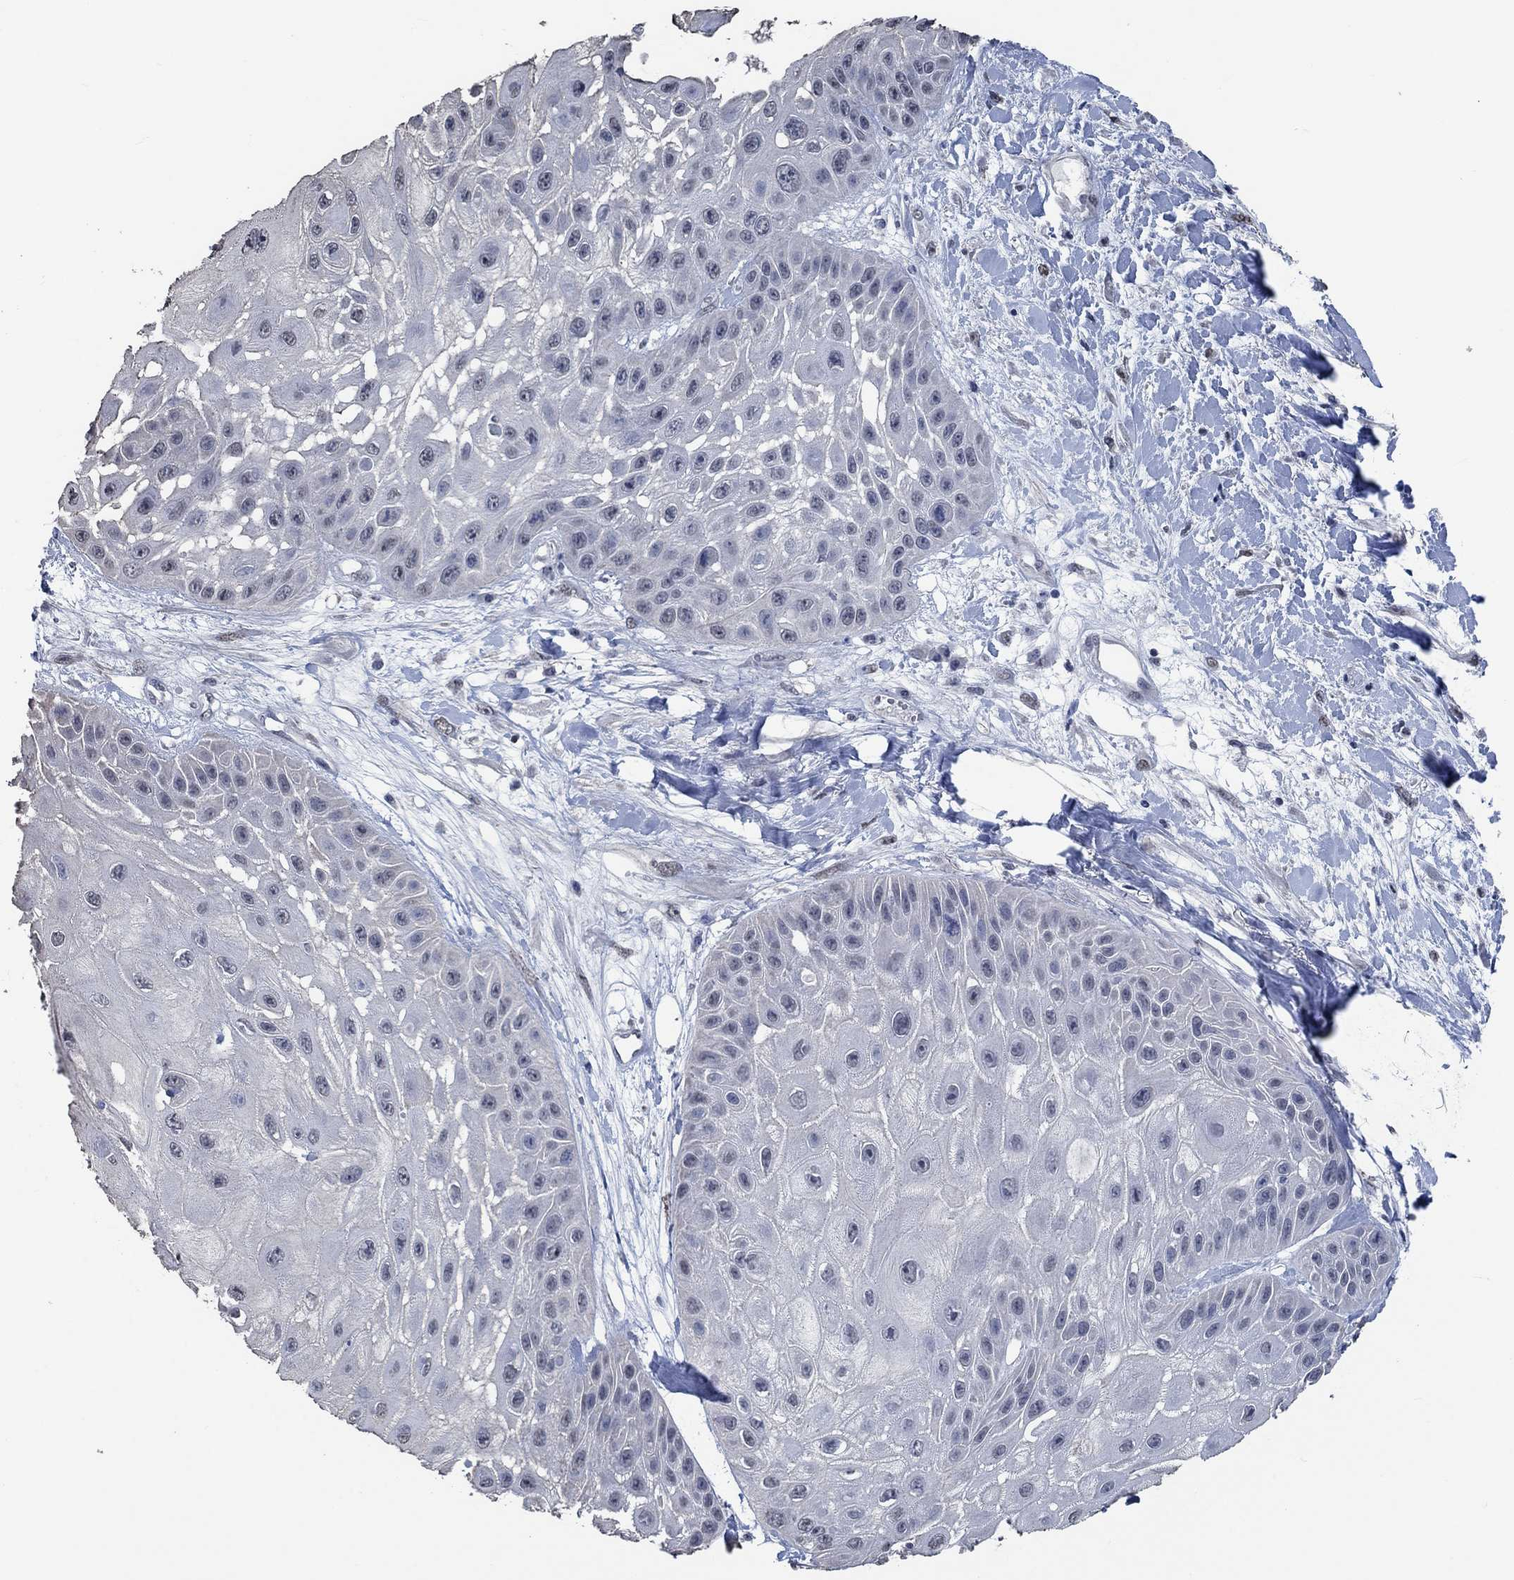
{"staining": {"intensity": "negative", "quantity": "none", "location": "none"}, "tissue": "skin cancer", "cell_type": "Tumor cells", "image_type": "cancer", "snomed": [{"axis": "morphology", "description": "Normal tissue, NOS"}, {"axis": "morphology", "description": "Squamous cell carcinoma, NOS"}, {"axis": "topography", "description": "Skin"}], "caption": "Tumor cells are negative for brown protein staining in skin cancer.", "gene": "OBSCN", "patient": {"sex": "male", "age": 79}}